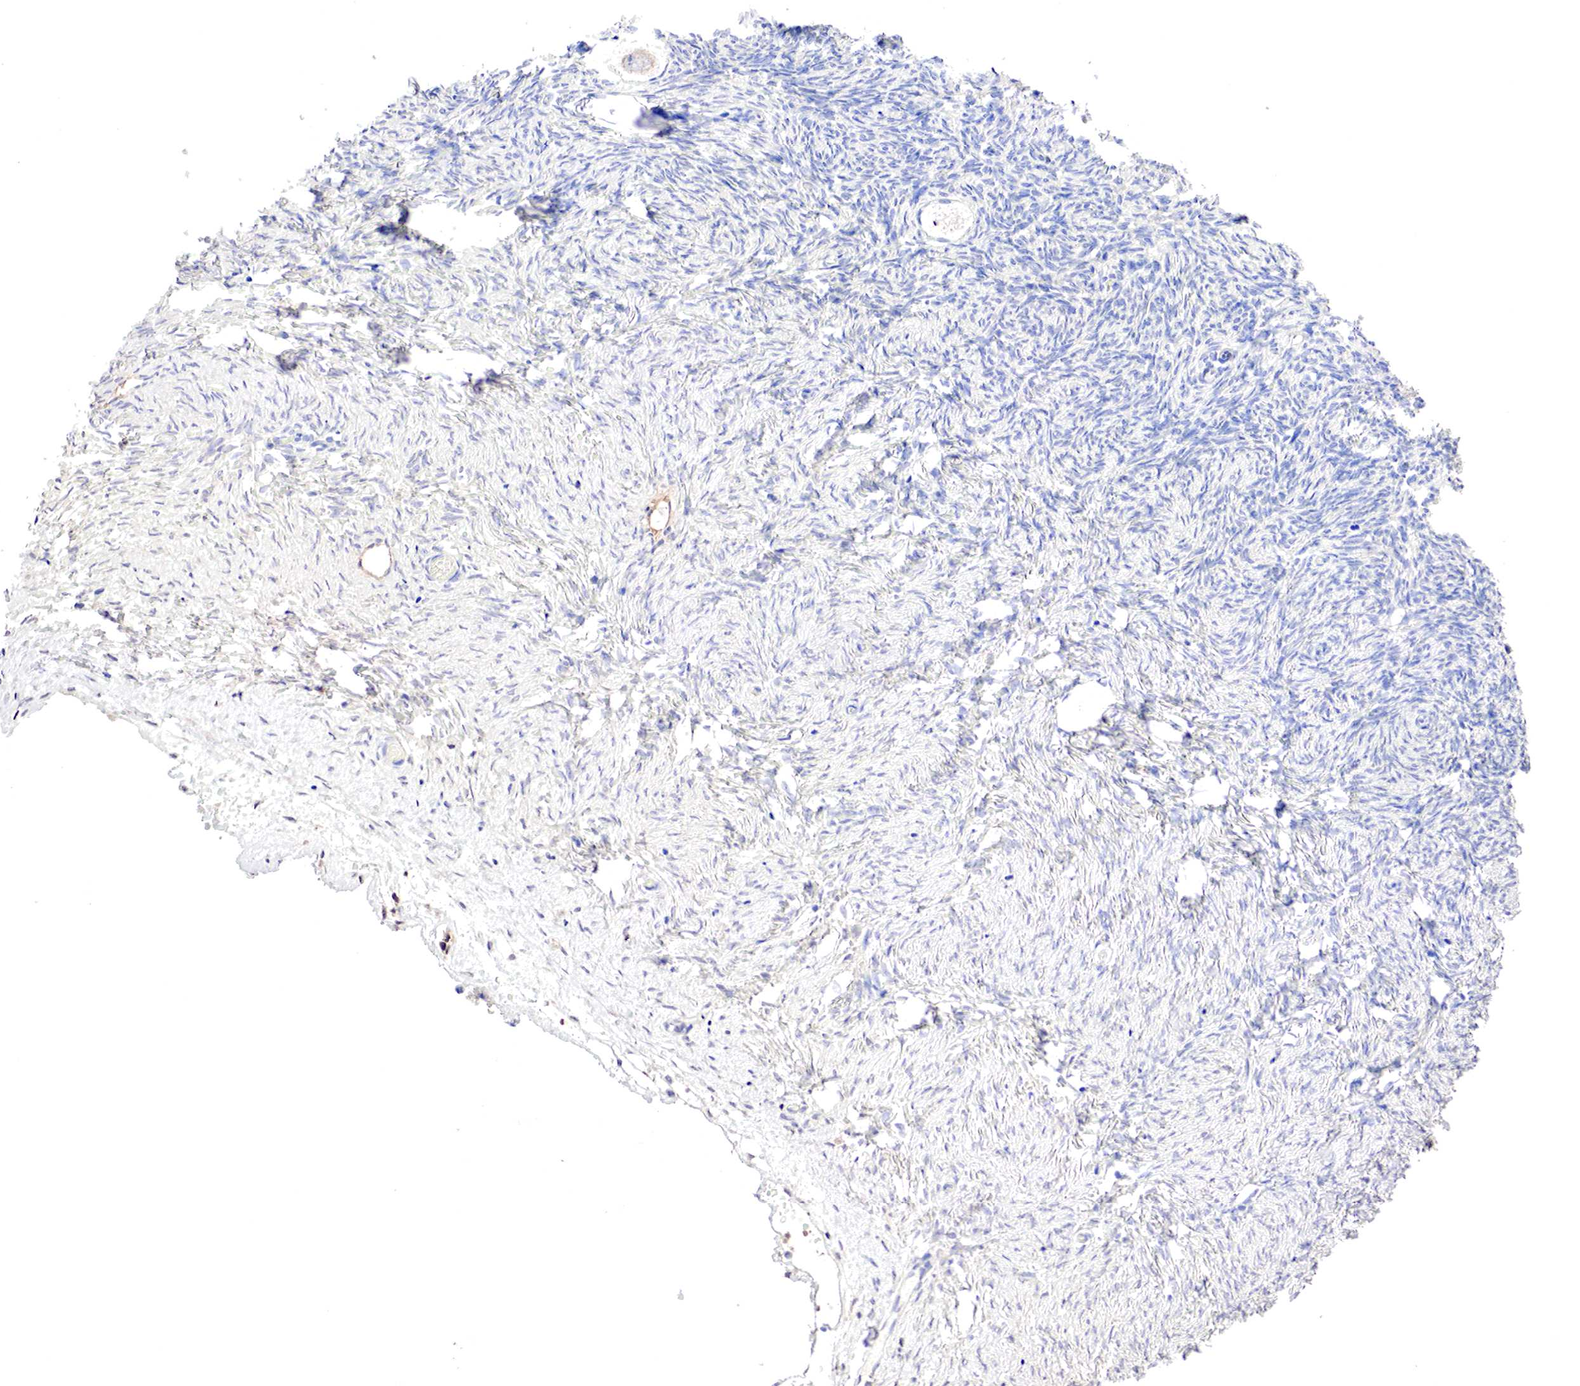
{"staining": {"intensity": "negative", "quantity": "none", "location": "none"}, "tissue": "ovary", "cell_type": "Ovarian stroma cells", "image_type": "normal", "snomed": [{"axis": "morphology", "description": "Normal tissue, NOS"}, {"axis": "topography", "description": "Ovary"}], "caption": "The micrograph reveals no significant expression in ovarian stroma cells of ovary.", "gene": "GATA1", "patient": {"sex": "female", "age": 32}}